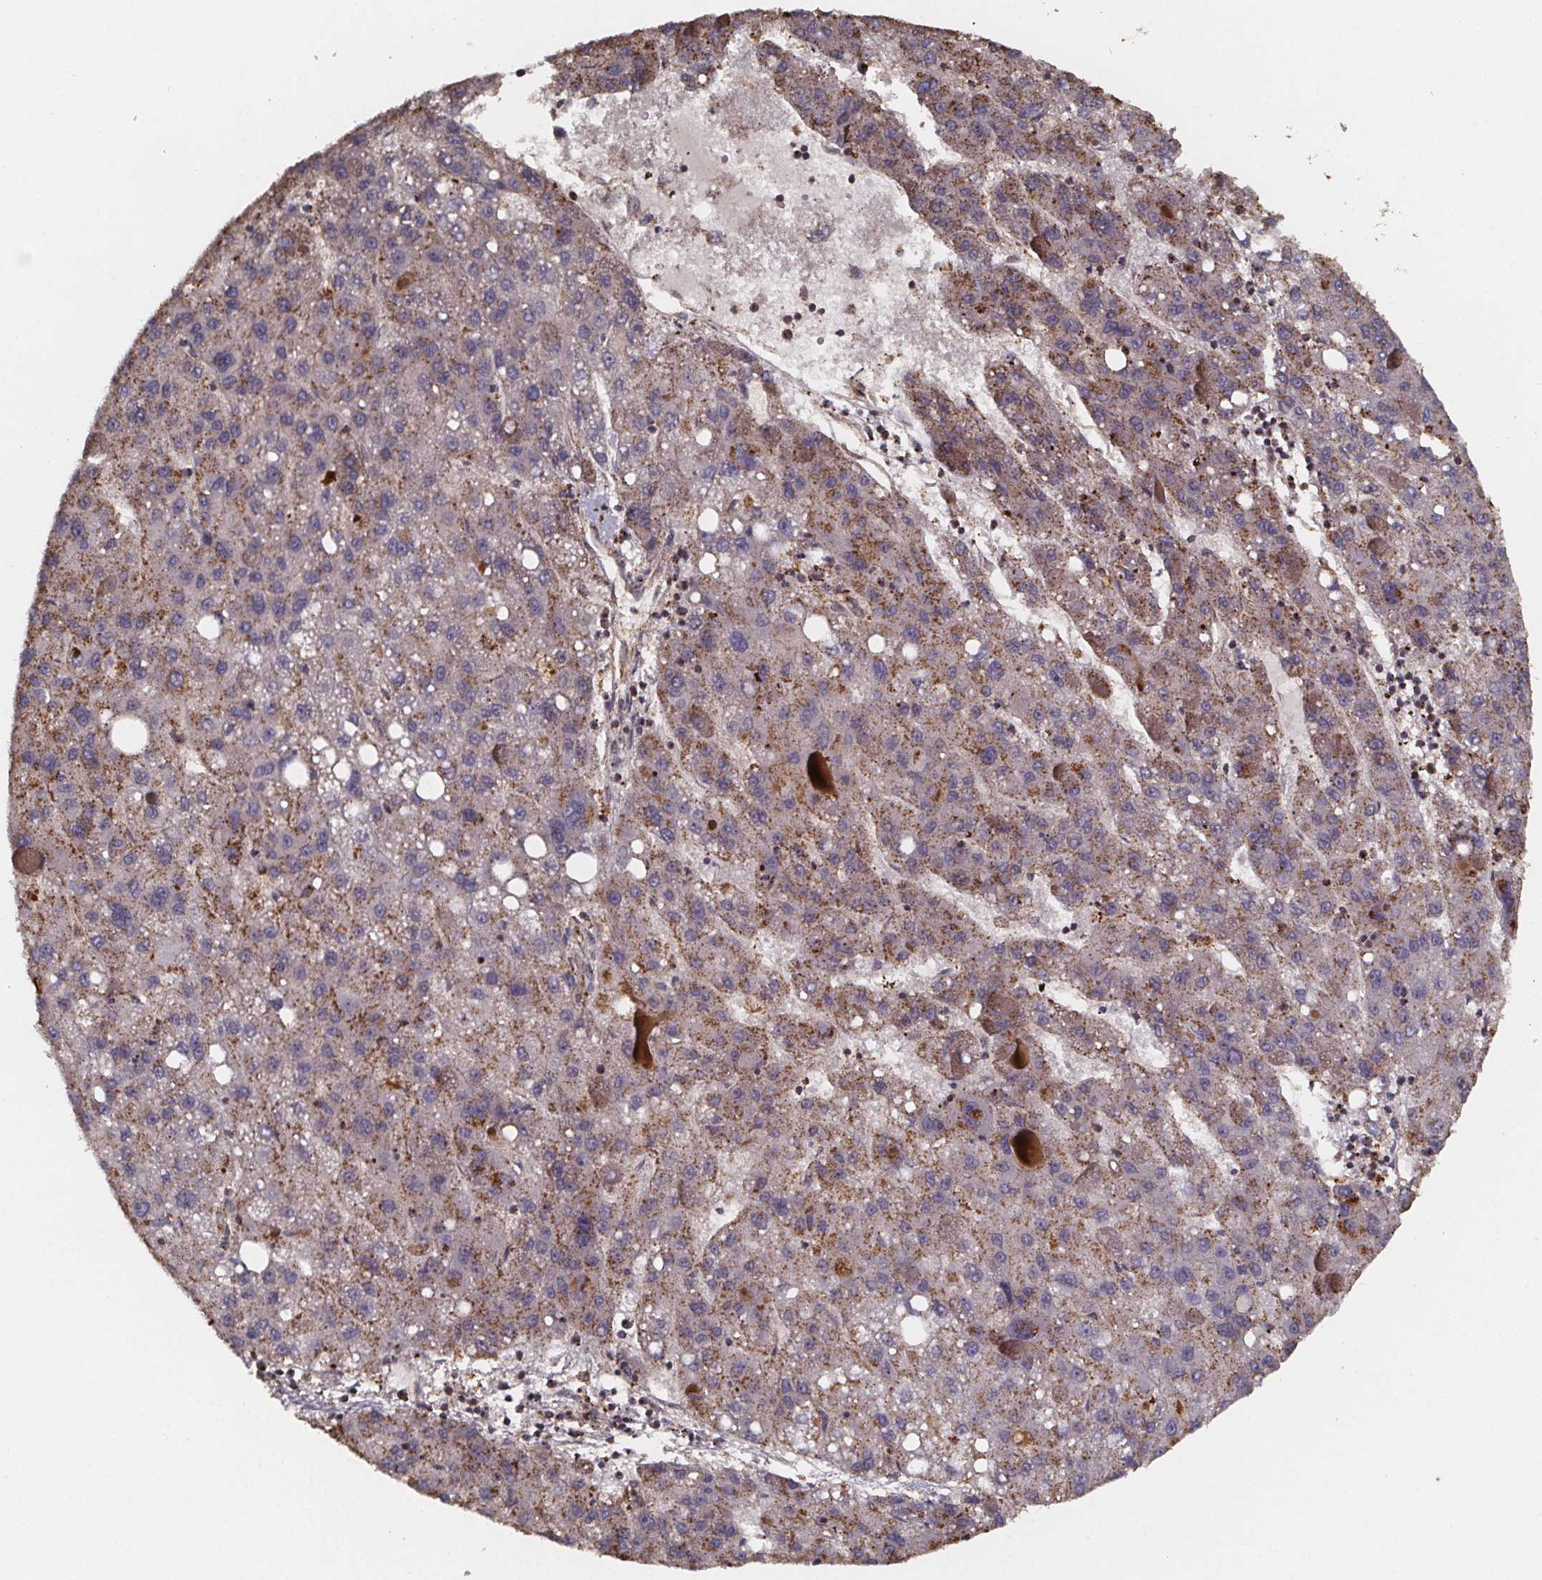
{"staining": {"intensity": "moderate", "quantity": "<25%", "location": "cytoplasmic/membranous"}, "tissue": "liver cancer", "cell_type": "Tumor cells", "image_type": "cancer", "snomed": [{"axis": "morphology", "description": "Carcinoma, Hepatocellular, NOS"}, {"axis": "topography", "description": "Liver"}], "caption": "The histopathology image displays immunohistochemical staining of hepatocellular carcinoma (liver). There is moderate cytoplasmic/membranous positivity is identified in approximately <25% of tumor cells.", "gene": "ZNF879", "patient": {"sex": "female", "age": 82}}